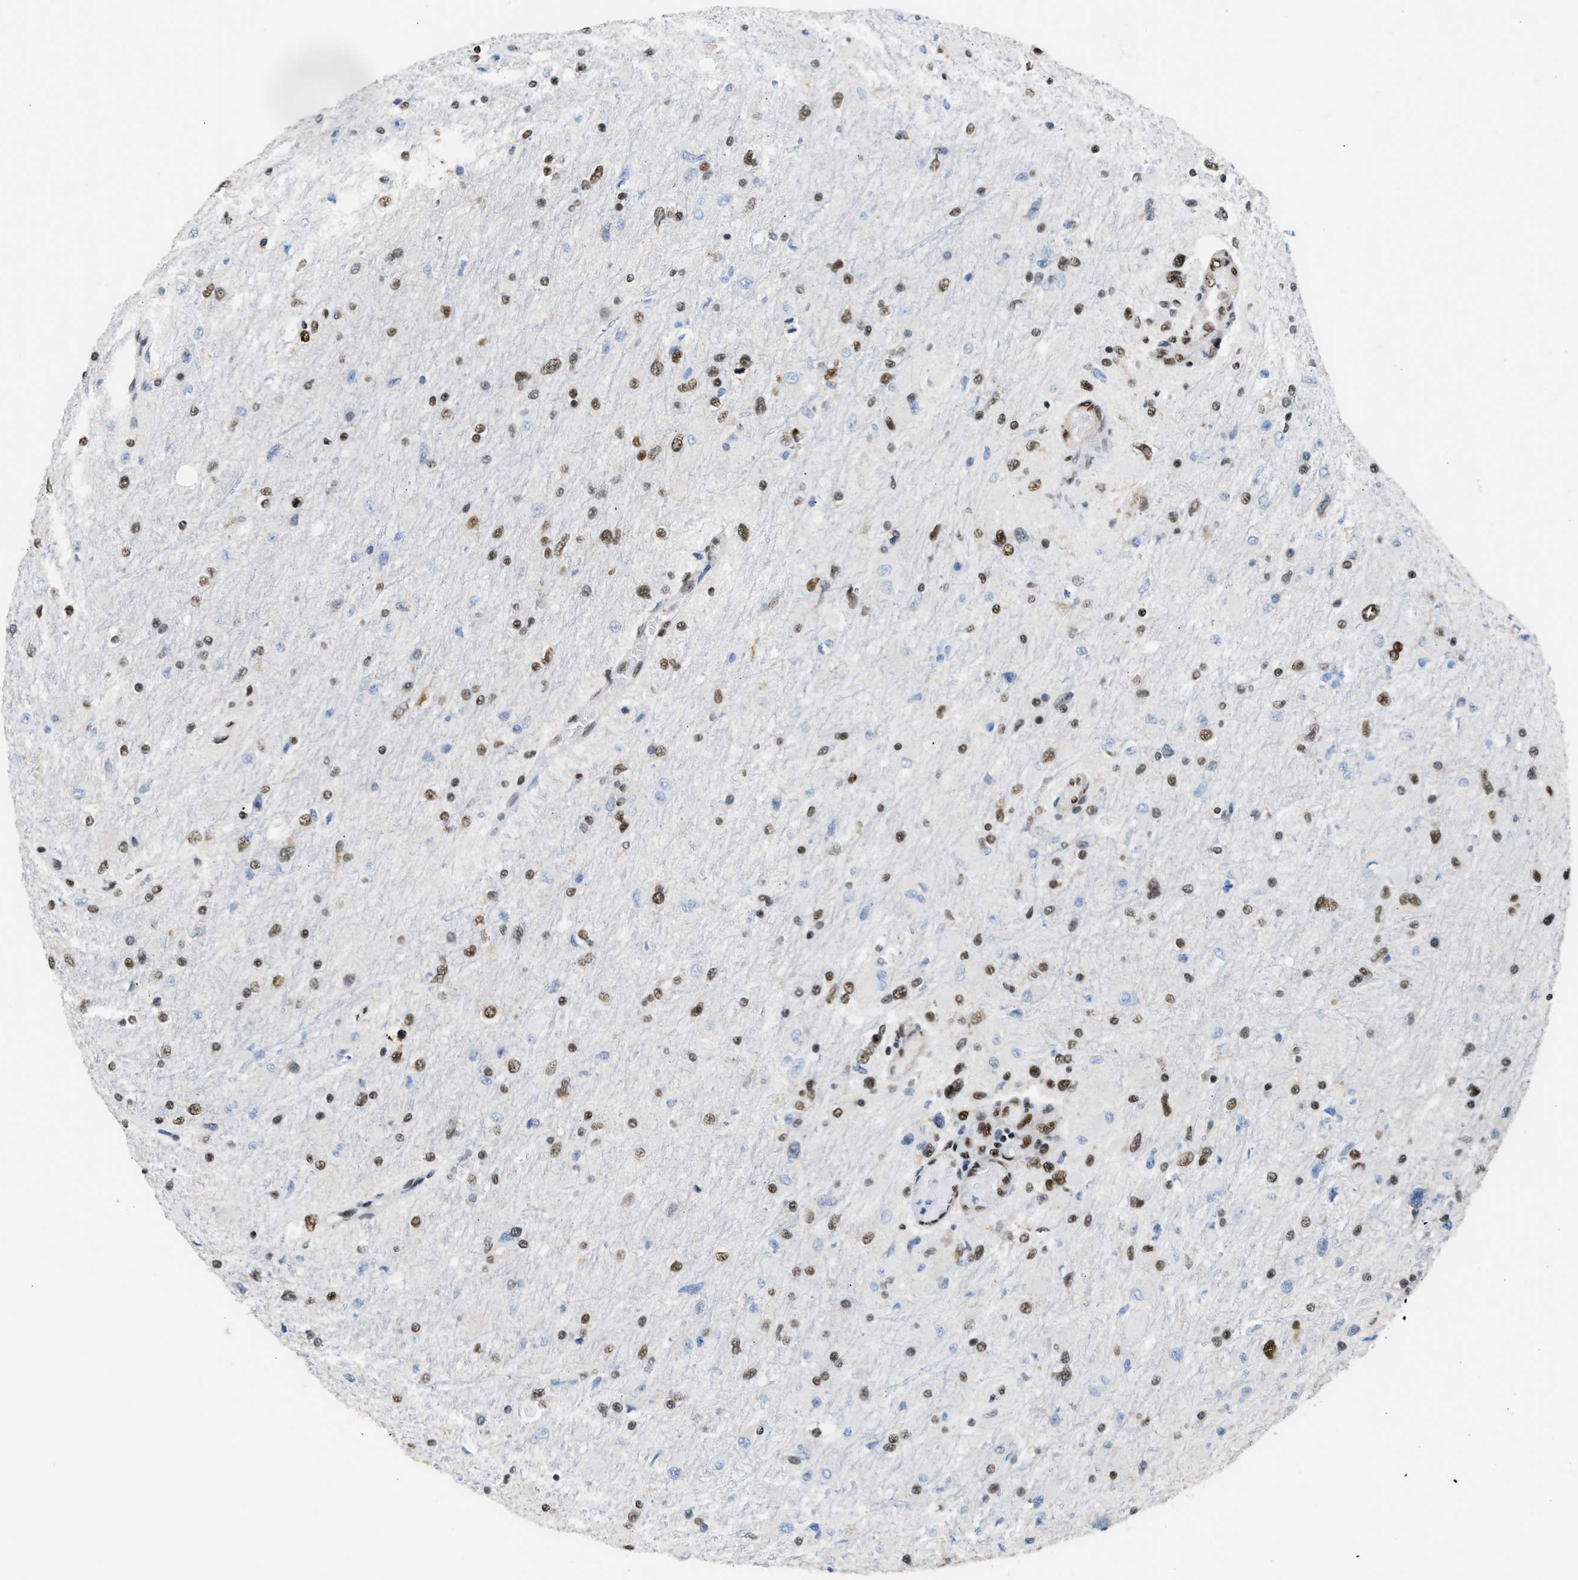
{"staining": {"intensity": "moderate", "quantity": ">75%", "location": "nuclear"}, "tissue": "glioma", "cell_type": "Tumor cells", "image_type": "cancer", "snomed": [{"axis": "morphology", "description": "Glioma, malignant, High grade"}, {"axis": "topography", "description": "Cerebral cortex"}], "caption": "Glioma tissue displays moderate nuclear positivity in about >75% of tumor cells, visualized by immunohistochemistry.", "gene": "SCAF4", "patient": {"sex": "female", "age": 36}}